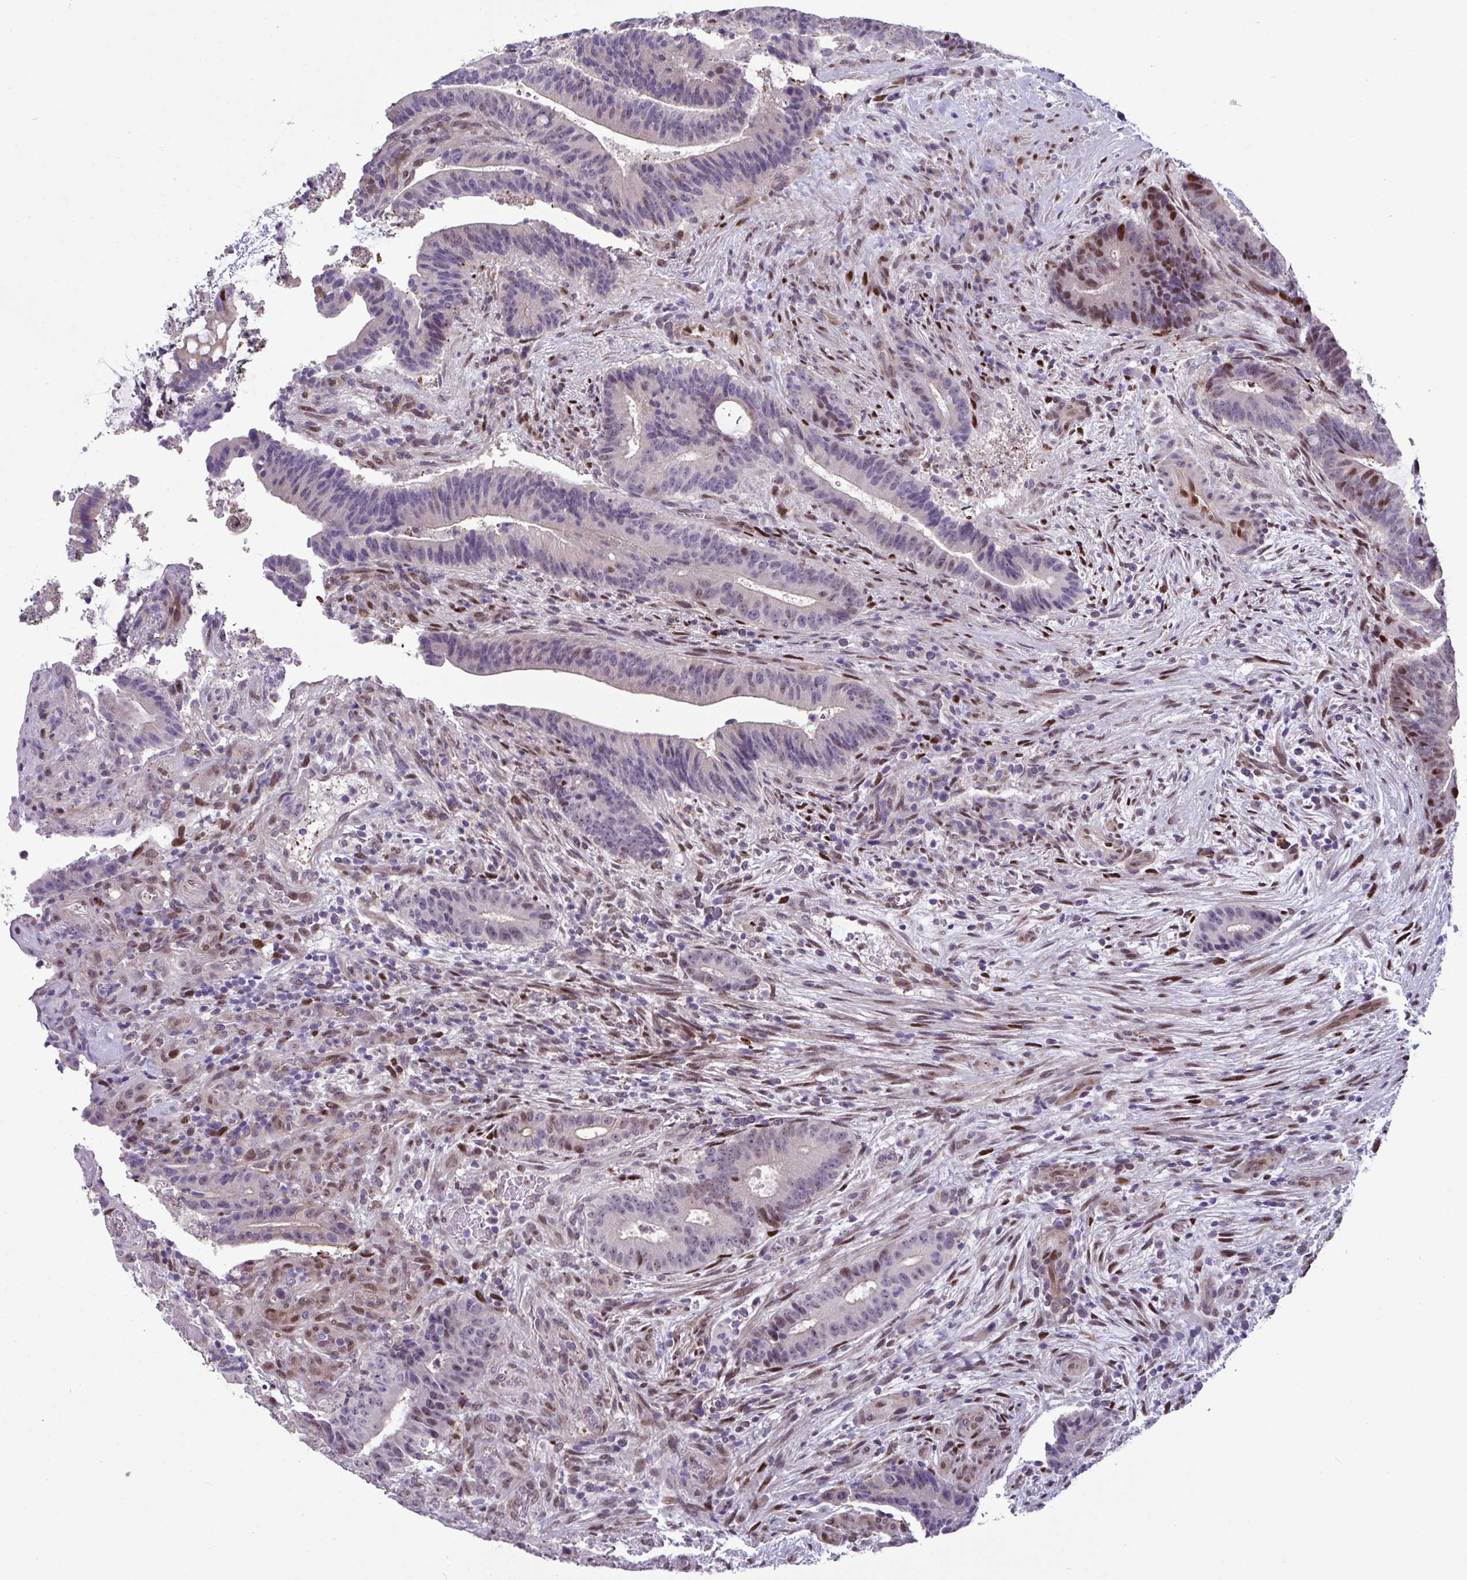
{"staining": {"intensity": "moderate", "quantity": "<25%", "location": "nuclear"}, "tissue": "colorectal cancer", "cell_type": "Tumor cells", "image_type": "cancer", "snomed": [{"axis": "morphology", "description": "Adenocarcinoma, NOS"}, {"axis": "topography", "description": "Rectum"}], "caption": "This photomicrograph reveals IHC staining of human colorectal cancer (adenocarcinoma), with low moderate nuclear expression in approximately <25% of tumor cells.", "gene": "PELI2", "patient": {"sex": "female", "age": 72}}